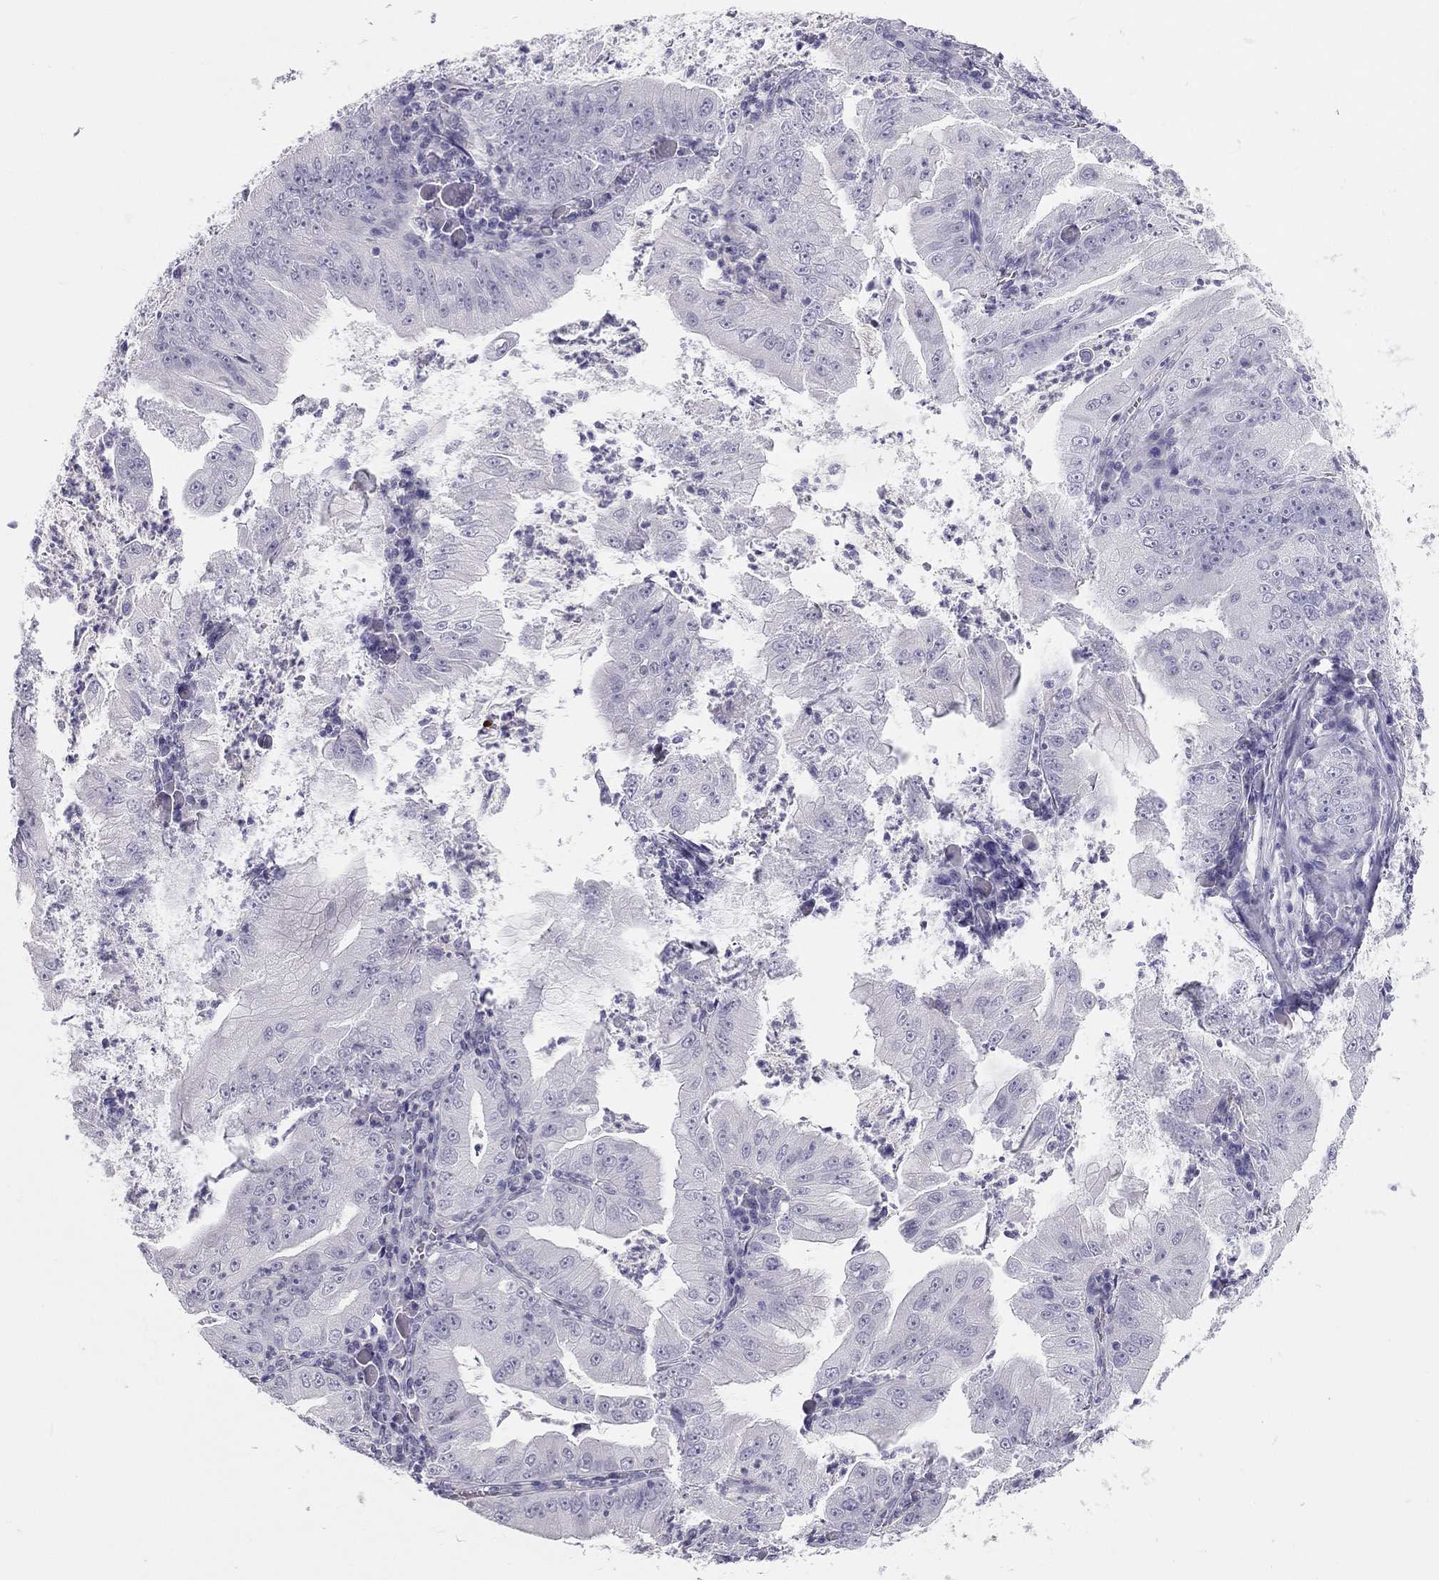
{"staining": {"intensity": "negative", "quantity": "none", "location": "none"}, "tissue": "stomach cancer", "cell_type": "Tumor cells", "image_type": "cancer", "snomed": [{"axis": "morphology", "description": "Adenocarcinoma, NOS"}, {"axis": "topography", "description": "Stomach"}], "caption": "This image is of stomach cancer stained with immunohistochemistry (IHC) to label a protein in brown with the nuclei are counter-stained blue. There is no staining in tumor cells.", "gene": "SPATA12", "patient": {"sex": "male", "age": 76}}